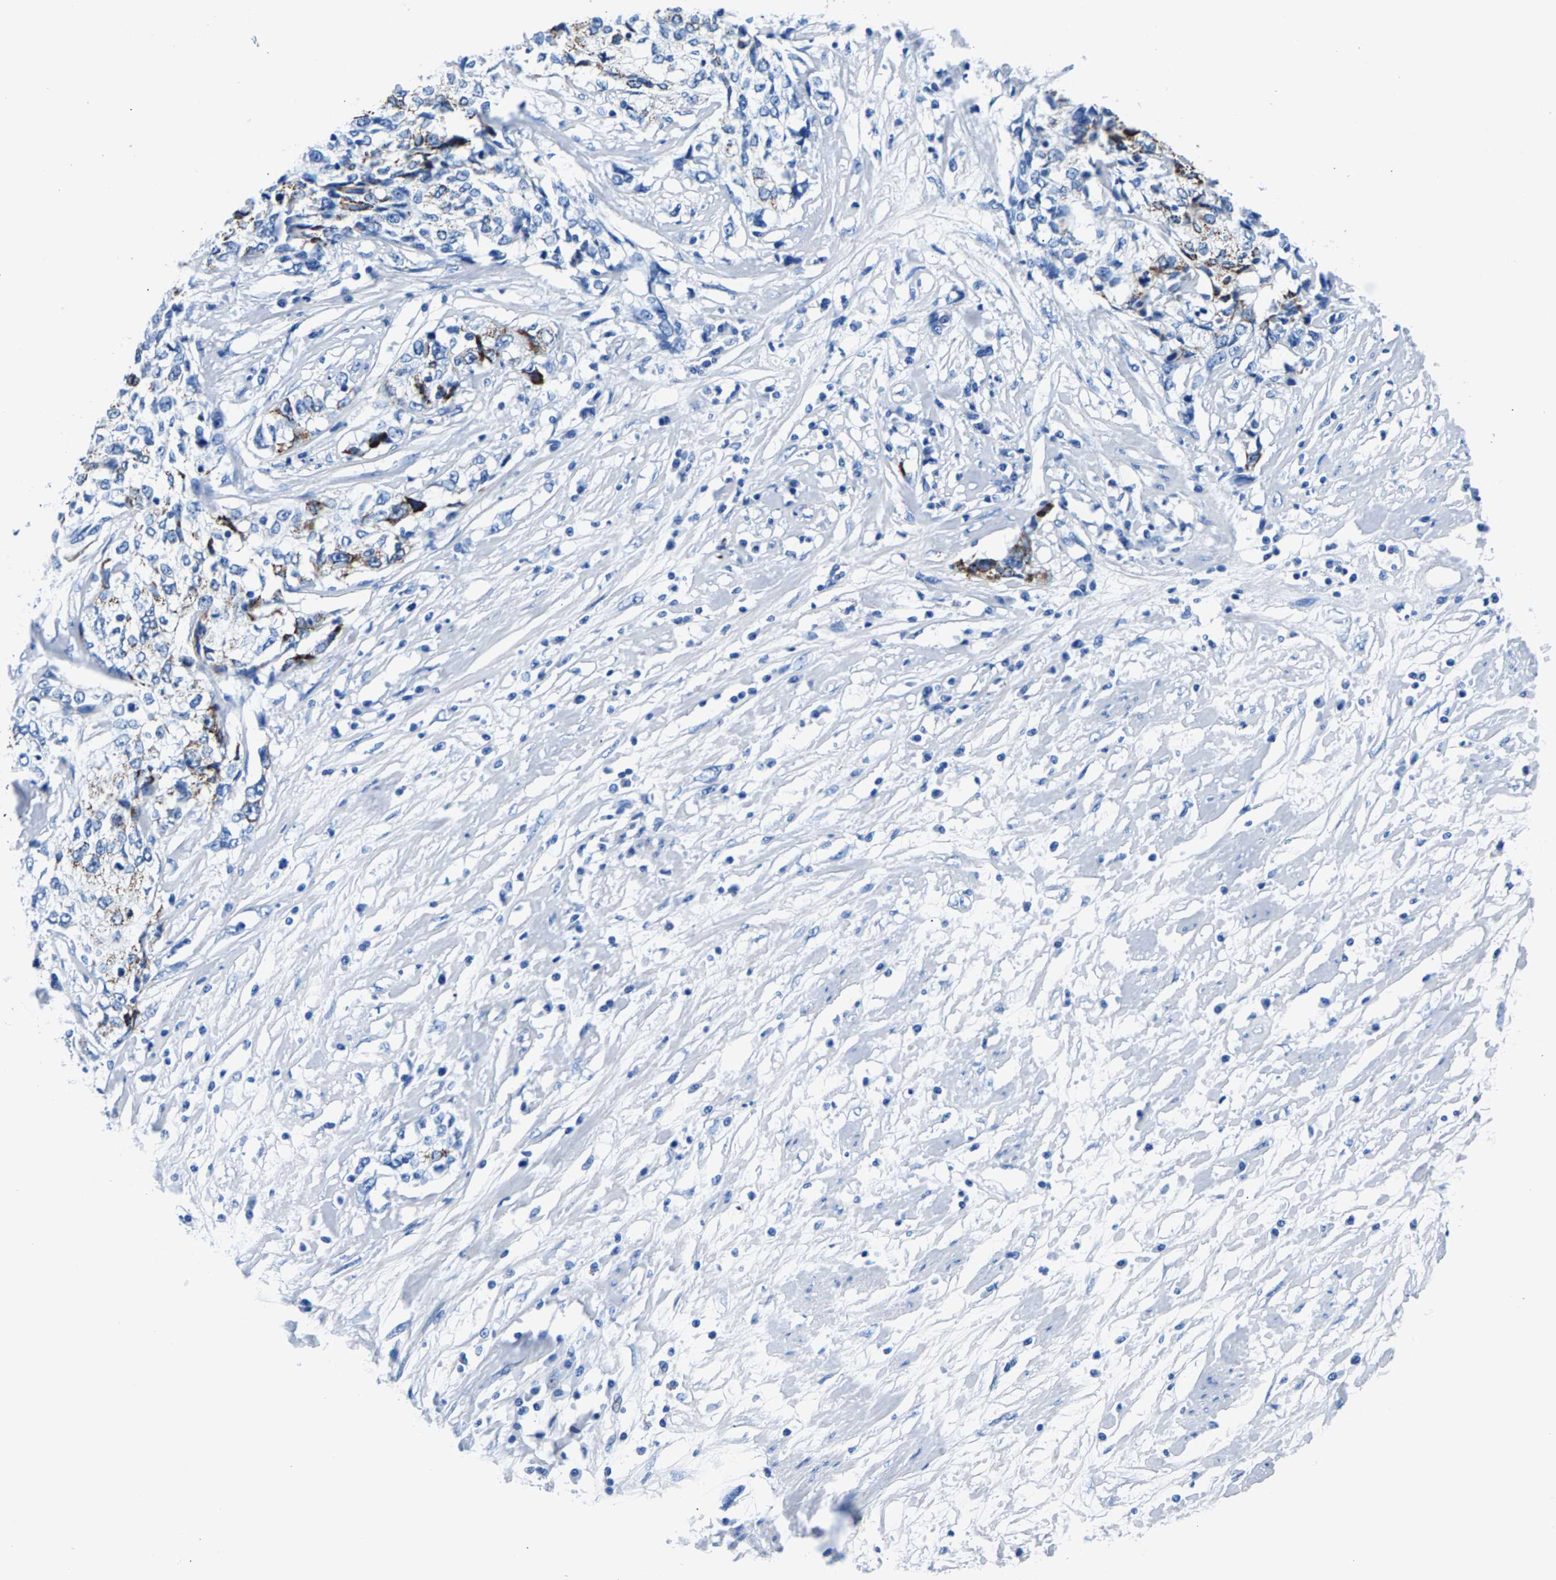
{"staining": {"intensity": "moderate", "quantity": "<25%", "location": "cytoplasmic/membranous"}, "tissue": "cervical cancer", "cell_type": "Tumor cells", "image_type": "cancer", "snomed": [{"axis": "morphology", "description": "Squamous cell carcinoma, NOS"}, {"axis": "topography", "description": "Cervix"}], "caption": "Squamous cell carcinoma (cervical) tissue exhibits moderate cytoplasmic/membranous positivity in approximately <25% of tumor cells, visualized by immunohistochemistry. (Brightfield microscopy of DAB IHC at high magnification).", "gene": "CPS1", "patient": {"sex": "female", "age": 57}}